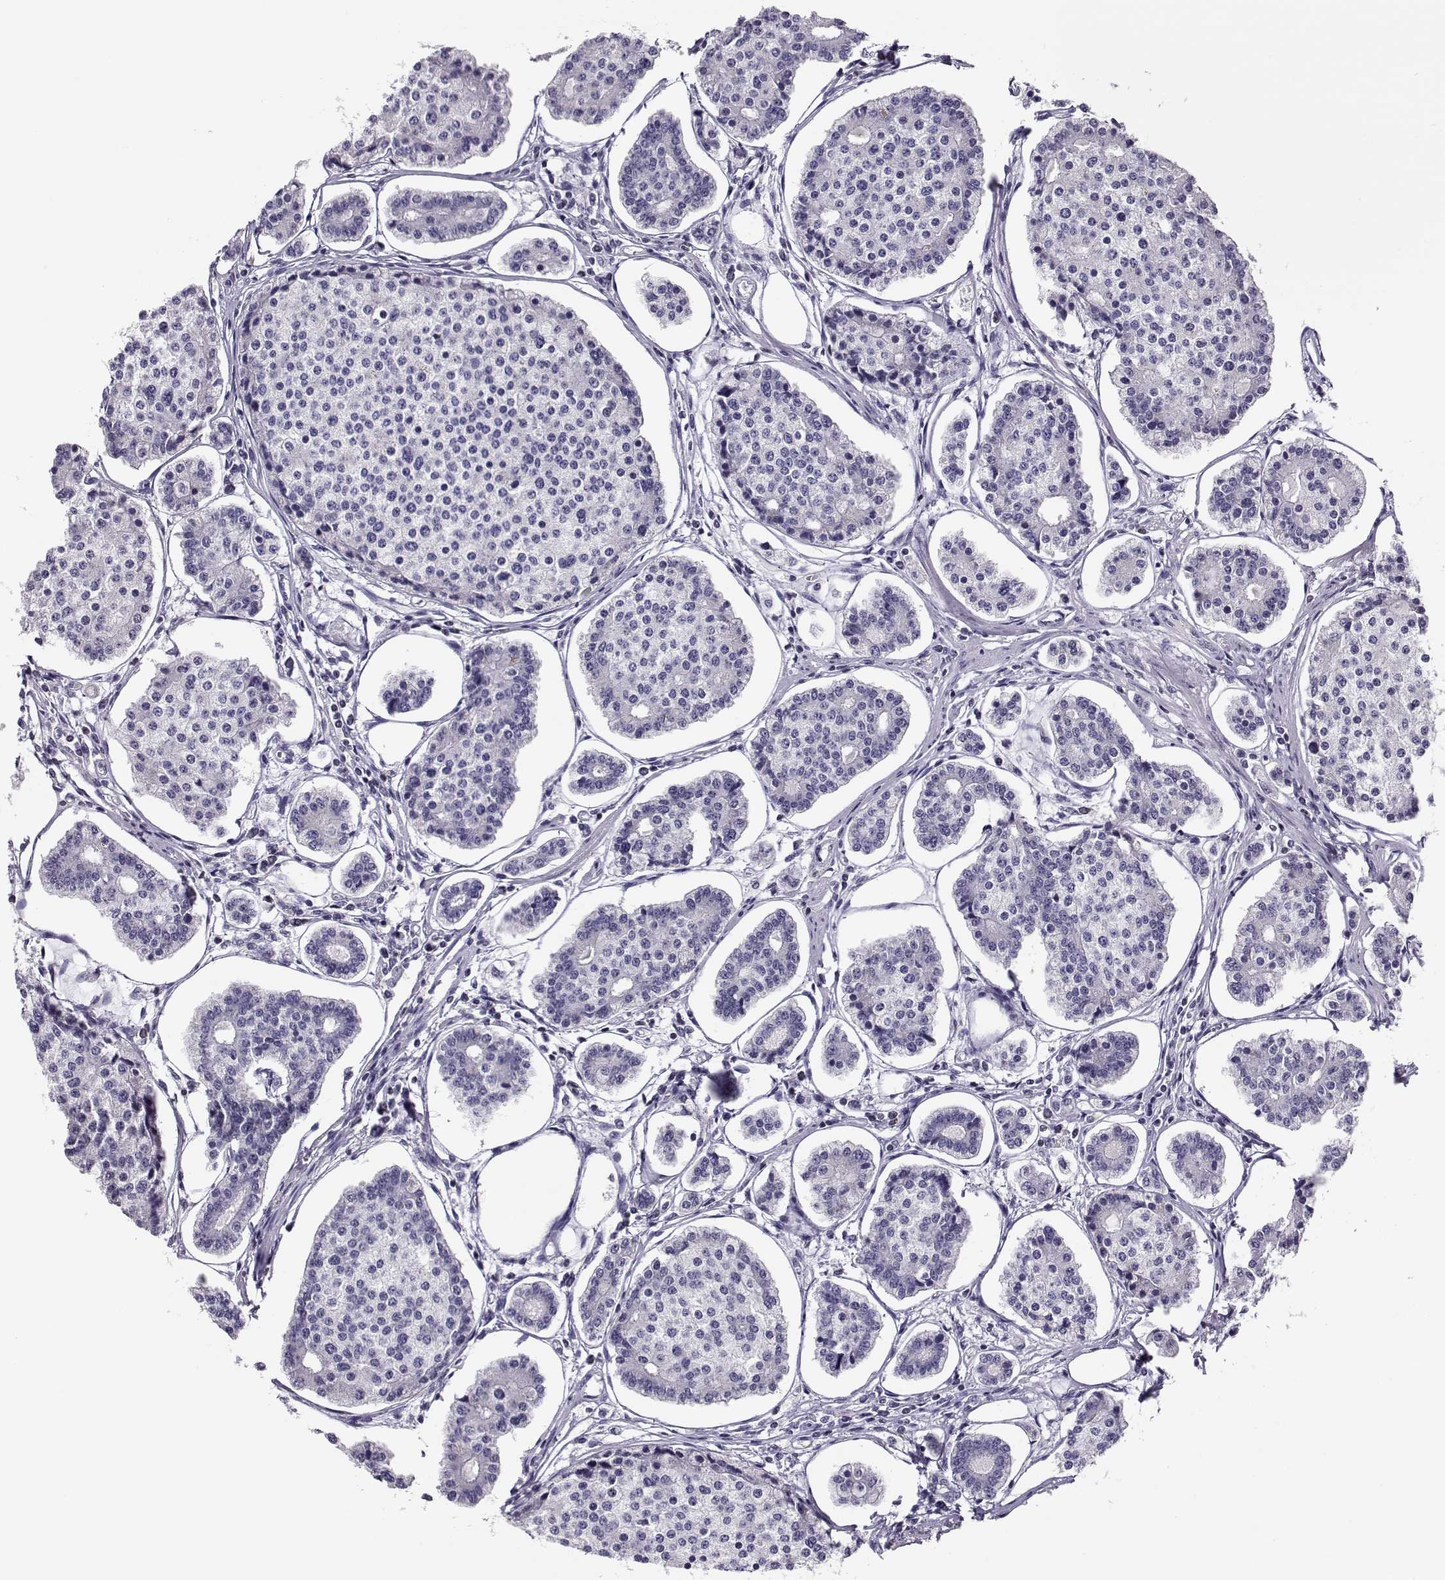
{"staining": {"intensity": "negative", "quantity": "none", "location": "none"}, "tissue": "carcinoid", "cell_type": "Tumor cells", "image_type": "cancer", "snomed": [{"axis": "morphology", "description": "Carcinoid, malignant, NOS"}, {"axis": "topography", "description": "Small intestine"}], "caption": "Malignant carcinoid stained for a protein using IHC reveals no staining tumor cells.", "gene": "CRX", "patient": {"sex": "female", "age": 65}}